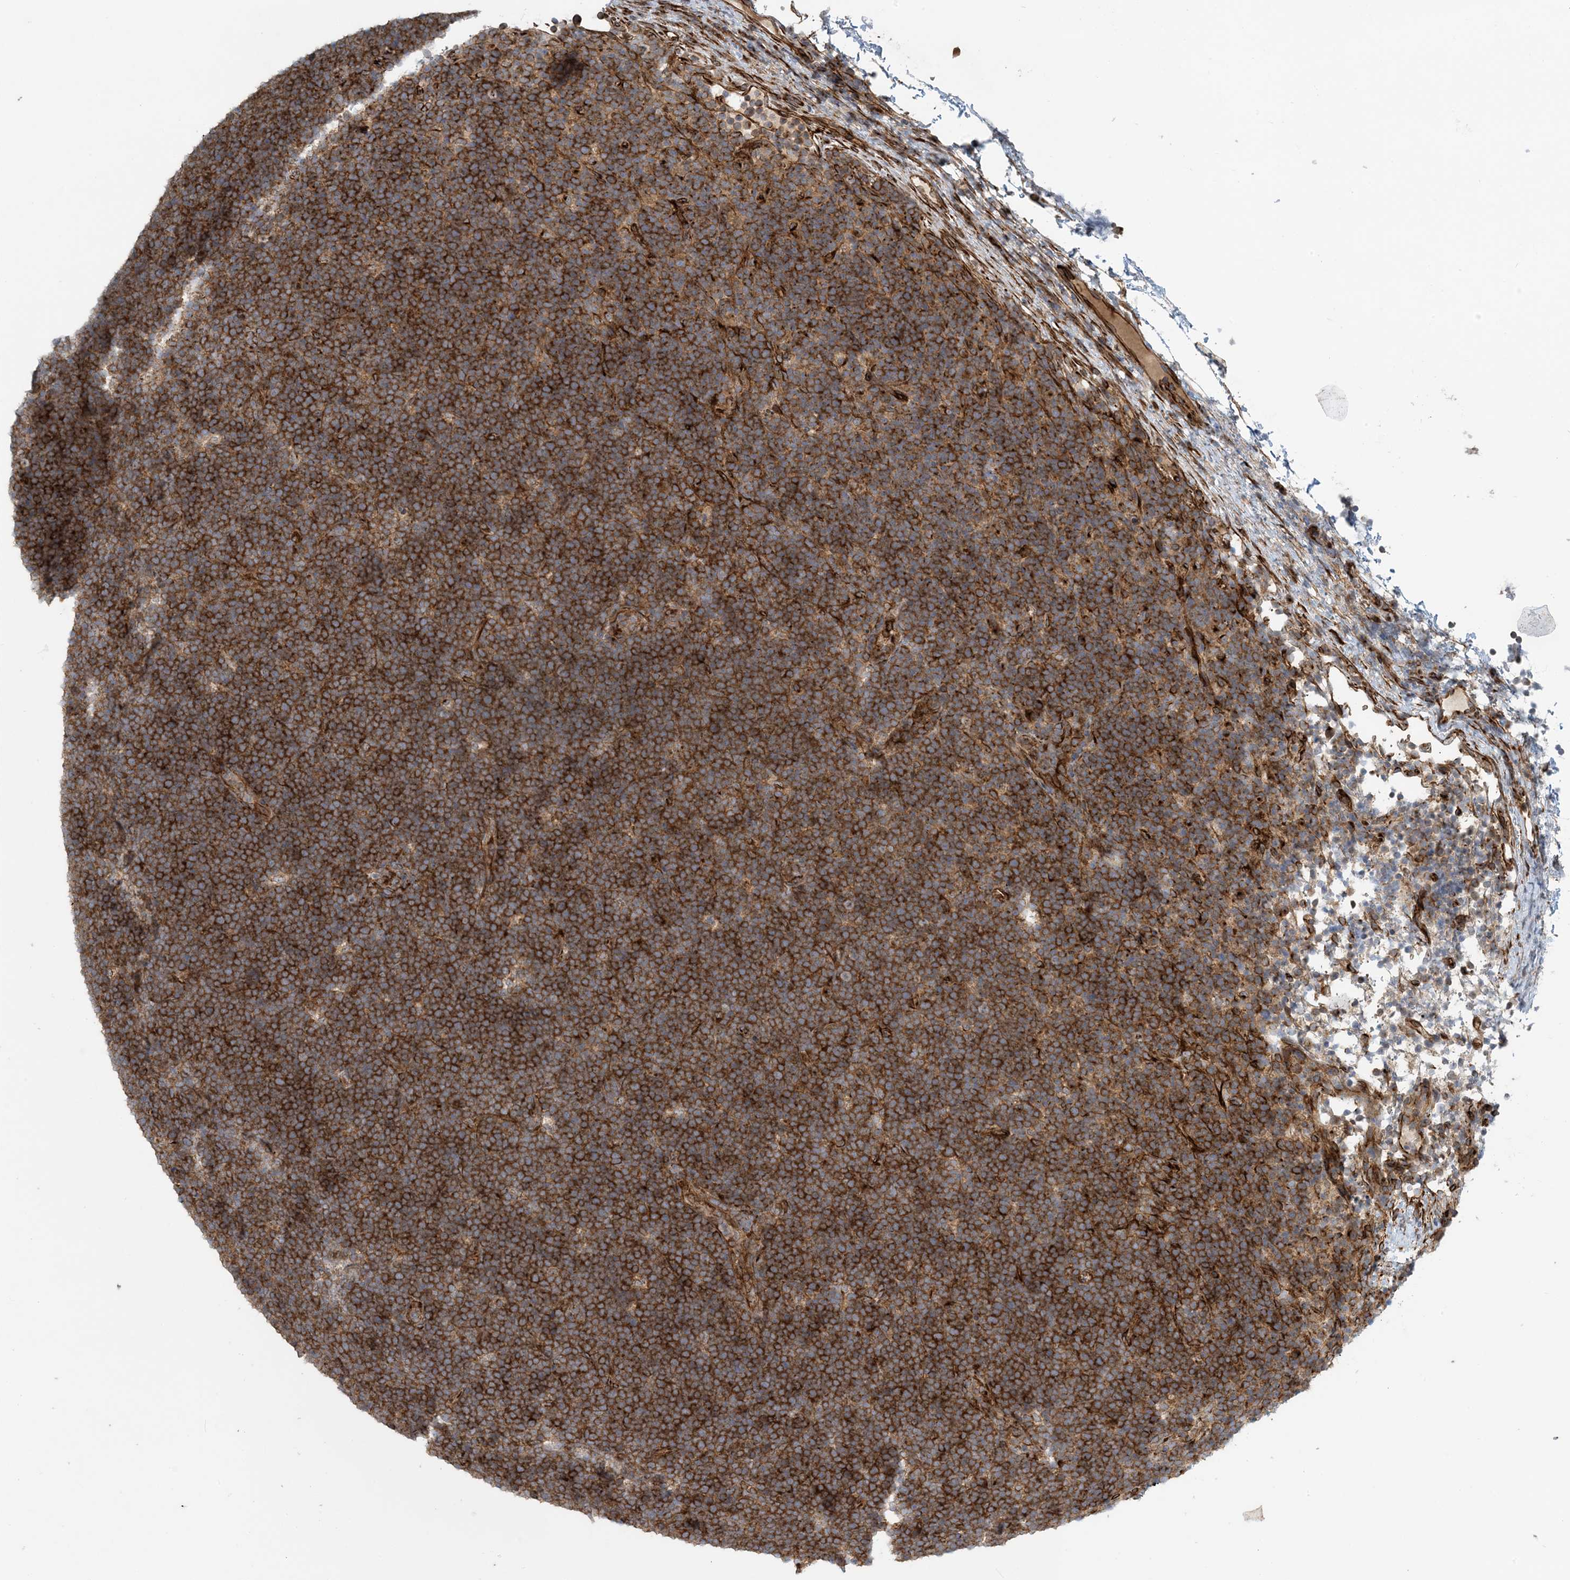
{"staining": {"intensity": "strong", "quantity": ">75%", "location": "cytoplasmic/membranous"}, "tissue": "lymphoma", "cell_type": "Tumor cells", "image_type": "cancer", "snomed": [{"axis": "morphology", "description": "Malignant lymphoma, non-Hodgkin's type, High grade"}, {"axis": "topography", "description": "Lymph node"}], "caption": "Immunohistochemistry (IHC) of high-grade malignant lymphoma, non-Hodgkin's type displays high levels of strong cytoplasmic/membranous positivity in about >75% of tumor cells.", "gene": "ZBTB3", "patient": {"sex": "male", "age": 13}}